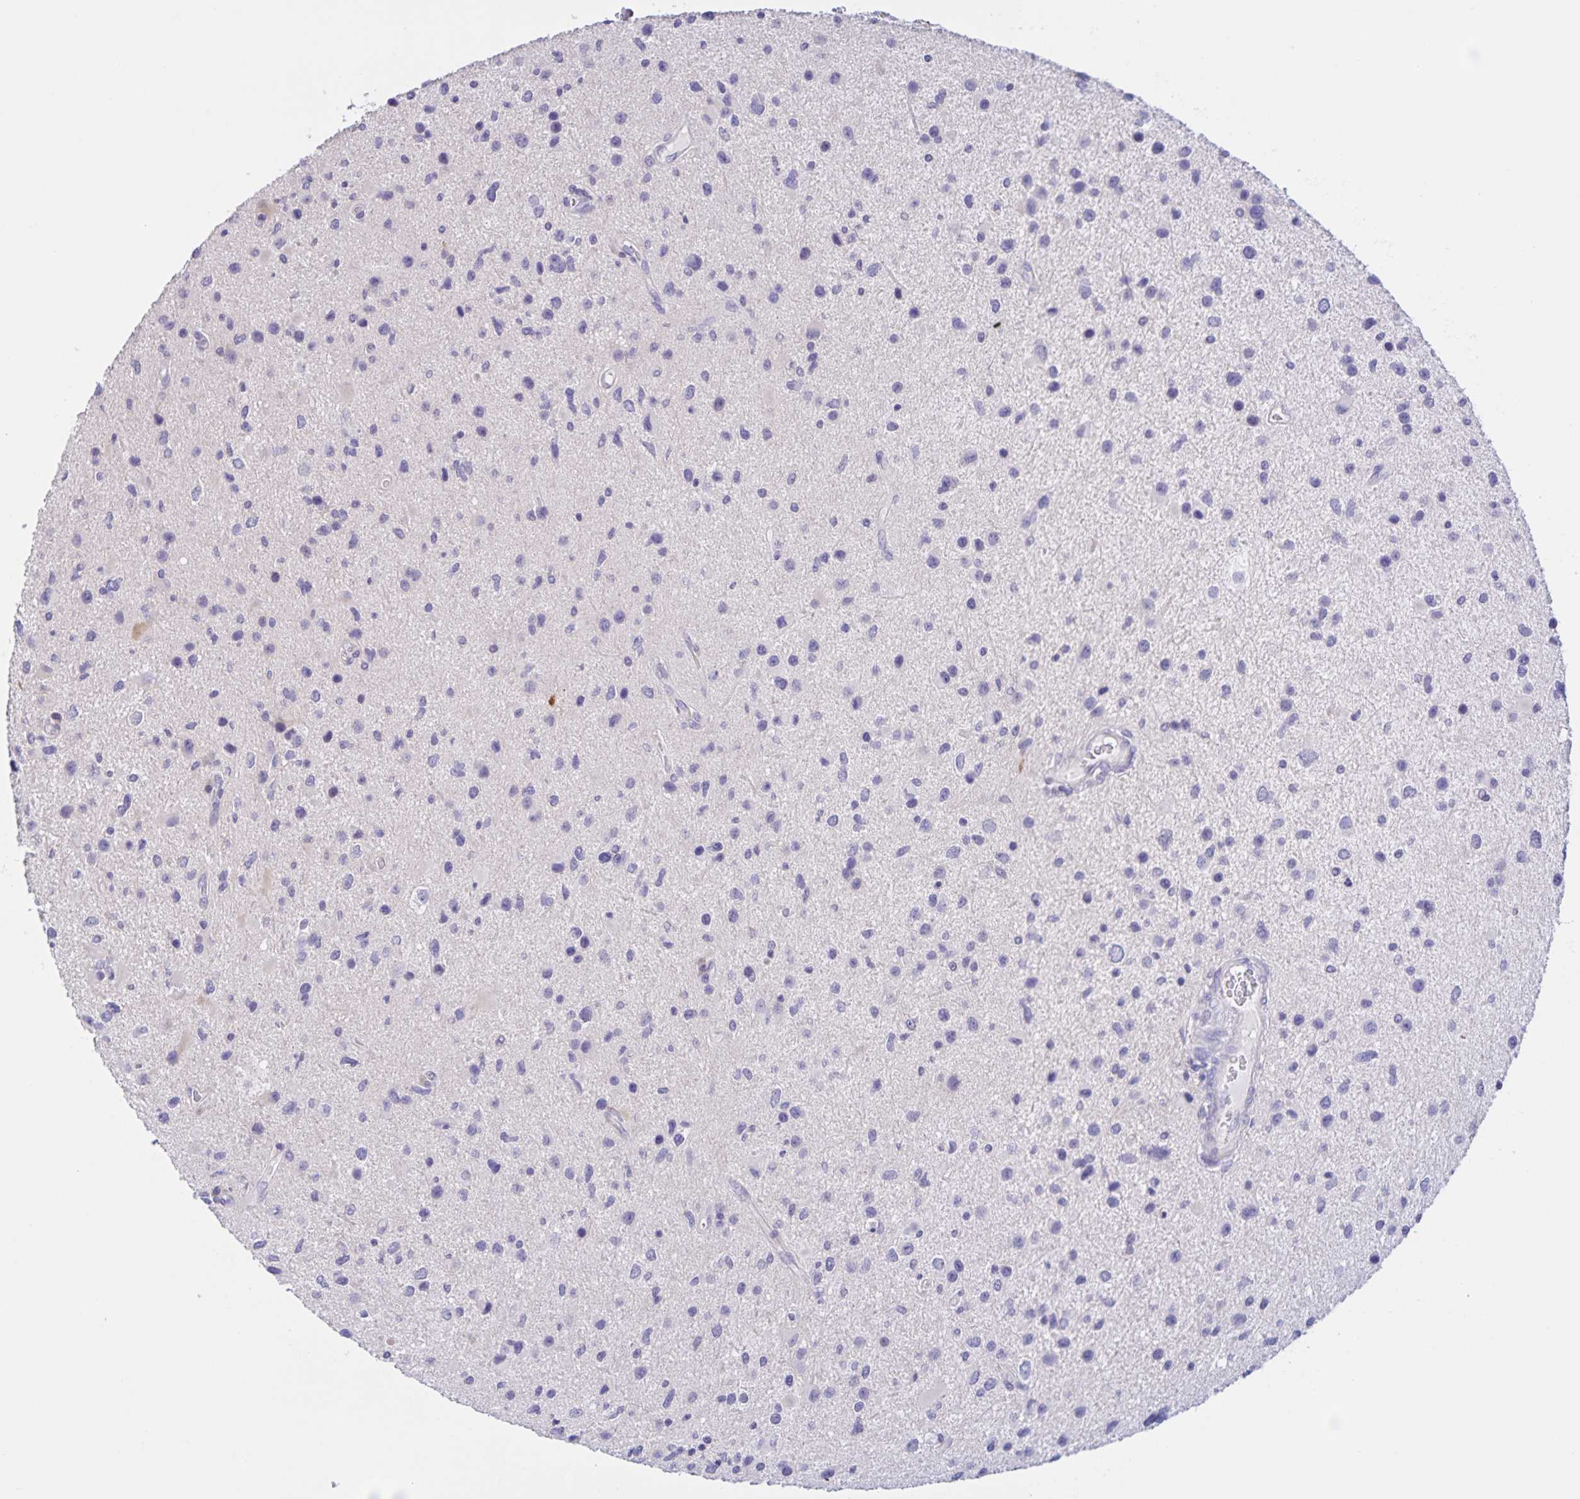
{"staining": {"intensity": "negative", "quantity": "none", "location": "none"}, "tissue": "glioma", "cell_type": "Tumor cells", "image_type": "cancer", "snomed": [{"axis": "morphology", "description": "Glioma, malignant, Low grade"}, {"axis": "topography", "description": "Brain"}], "caption": "Human glioma stained for a protein using IHC shows no staining in tumor cells.", "gene": "DMGDH", "patient": {"sex": "female", "age": 32}}